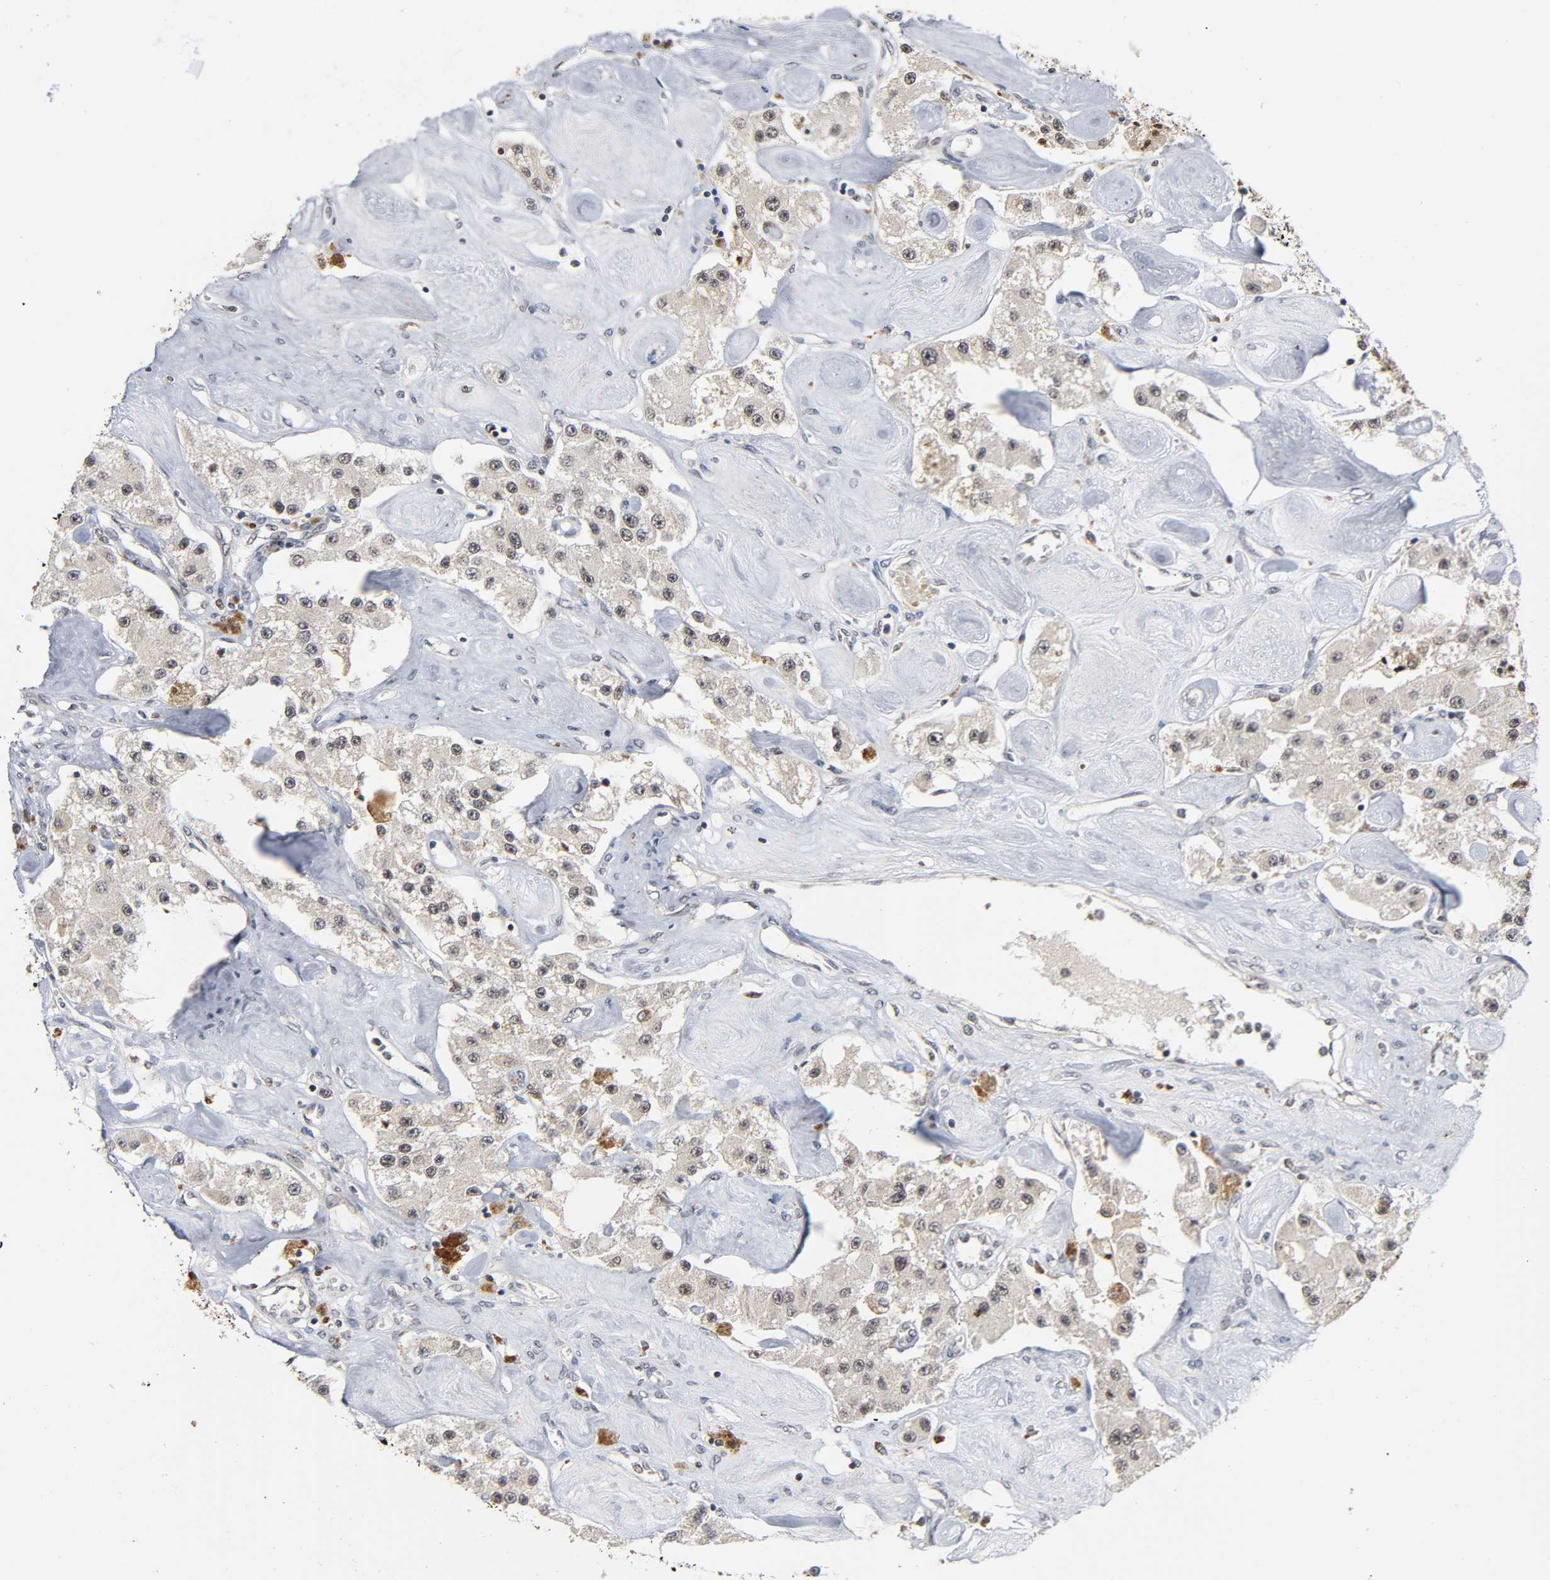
{"staining": {"intensity": "negative", "quantity": "none", "location": "none"}, "tissue": "carcinoid", "cell_type": "Tumor cells", "image_type": "cancer", "snomed": [{"axis": "morphology", "description": "Carcinoid, malignant, NOS"}, {"axis": "topography", "description": "Pancreas"}], "caption": "A high-resolution micrograph shows immunohistochemistry staining of carcinoid (malignant), which displays no significant staining in tumor cells. The staining was performed using DAB to visualize the protein expression in brown, while the nuclei were stained in blue with hematoxylin (Magnification: 20x).", "gene": "KAT2B", "patient": {"sex": "male", "age": 41}}